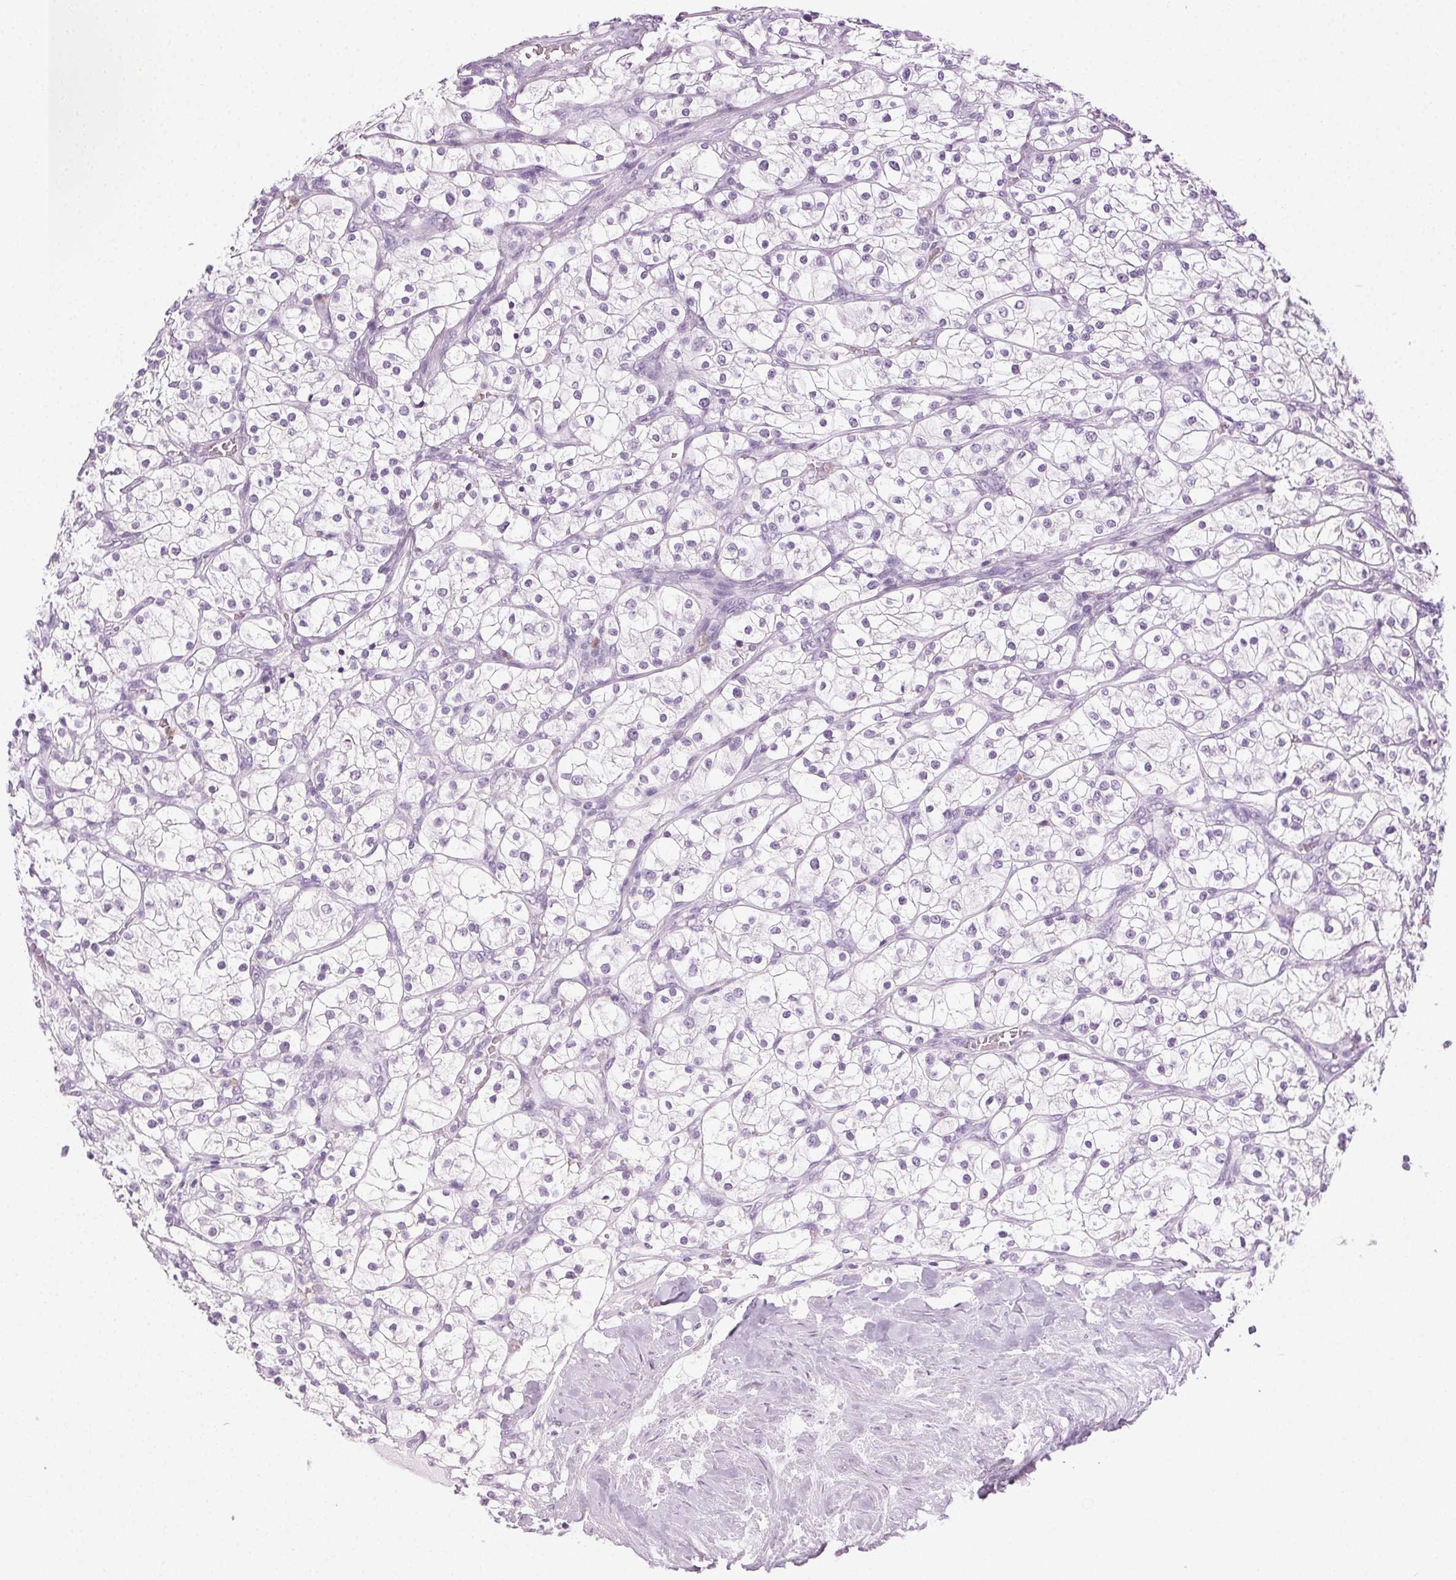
{"staining": {"intensity": "negative", "quantity": "none", "location": "none"}, "tissue": "renal cancer", "cell_type": "Tumor cells", "image_type": "cancer", "snomed": [{"axis": "morphology", "description": "Adenocarcinoma, NOS"}, {"axis": "topography", "description": "Kidney"}], "caption": "Immunohistochemistry micrograph of neoplastic tissue: human renal adenocarcinoma stained with DAB shows no significant protein positivity in tumor cells.", "gene": "MPO", "patient": {"sex": "male", "age": 80}}